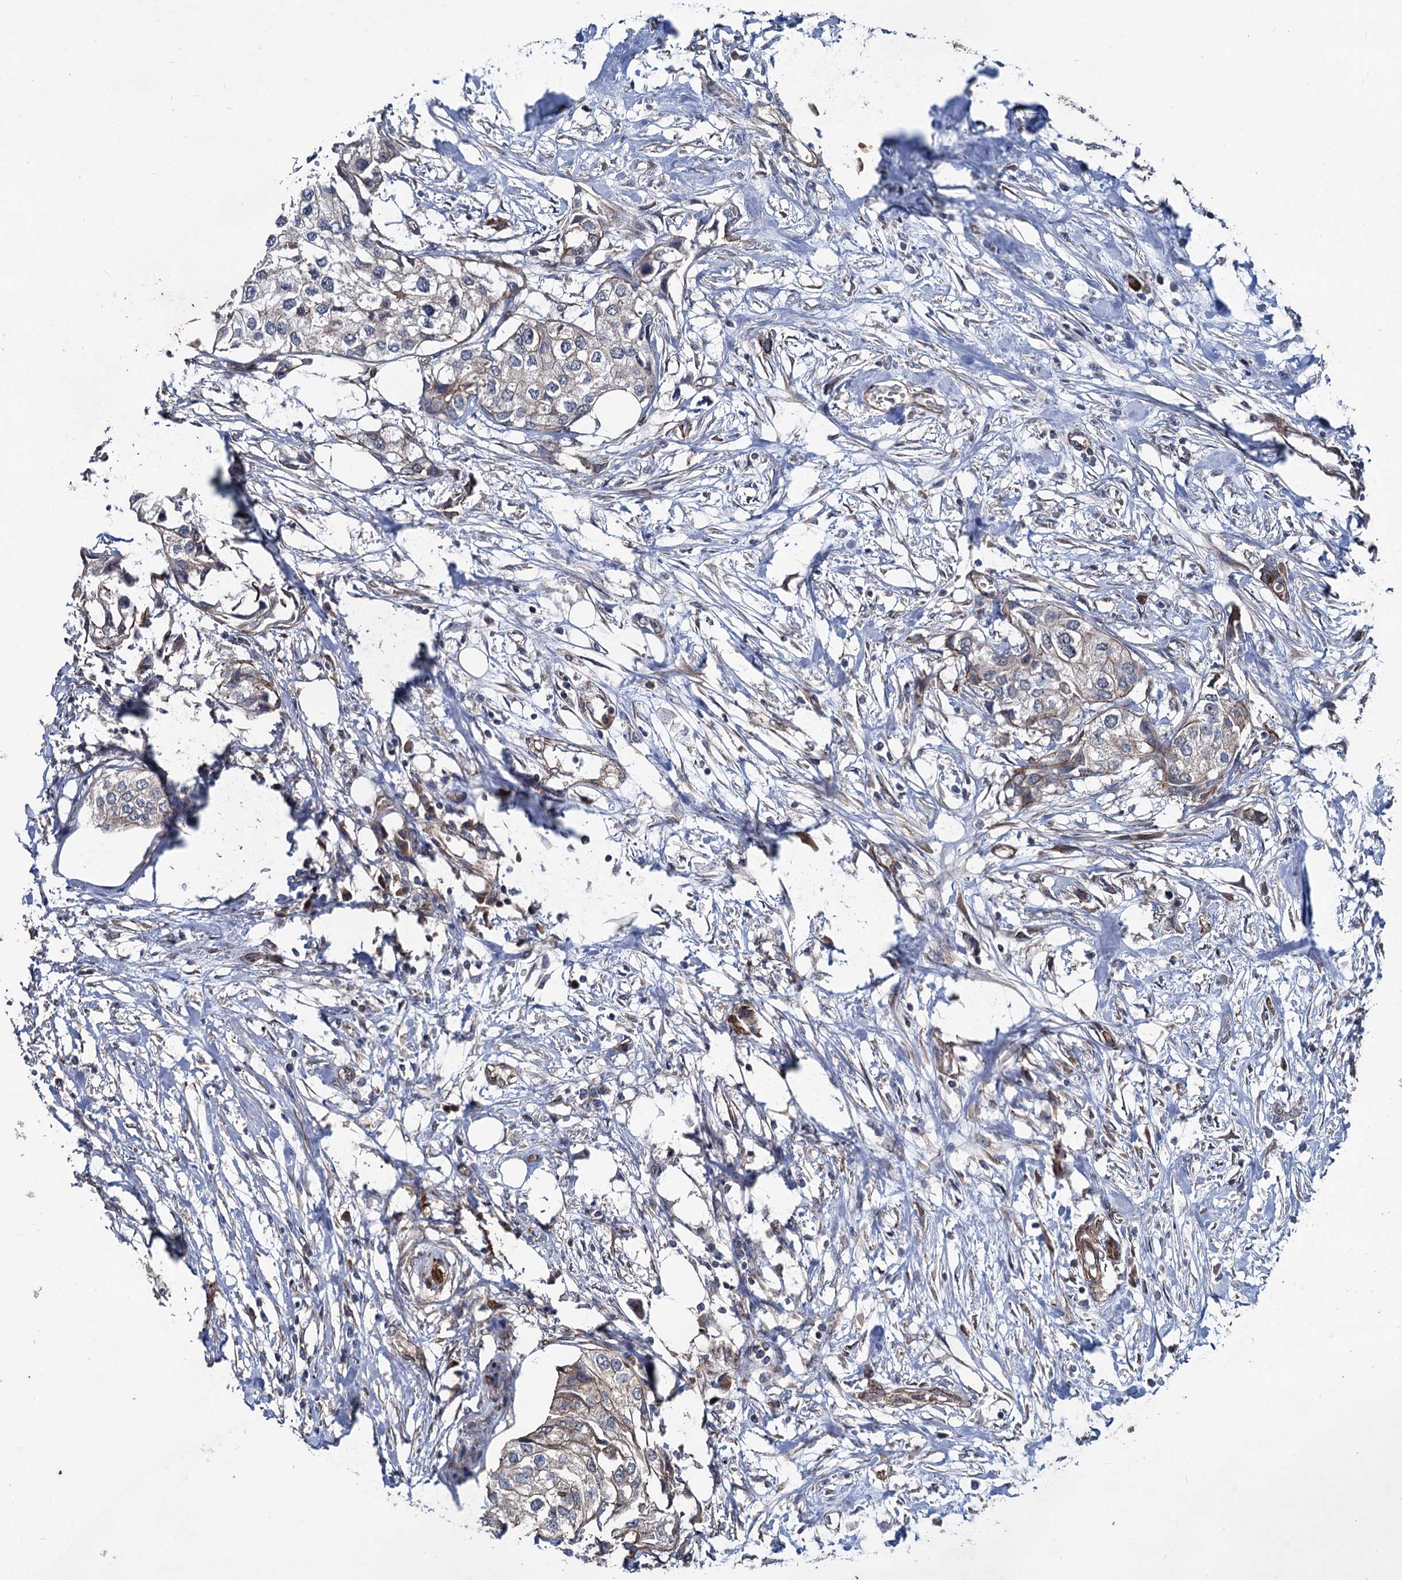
{"staining": {"intensity": "negative", "quantity": "none", "location": "none"}, "tissue": "urothelial cancer", "cell_type": "Tumor cells", "image_type": "cancer", "snomed": [{"axis": "morphology", "description": "Urothelial carcinoma, High grade"}, {"axis": "topography", "description": "Urinary bladder"}], "caption": "Urothelial cancer was stained to show a protein in brown. There is no significant staining in tumor cells.", "gene": "SVIP", "patient": {"sex": "male", "age": 64}}